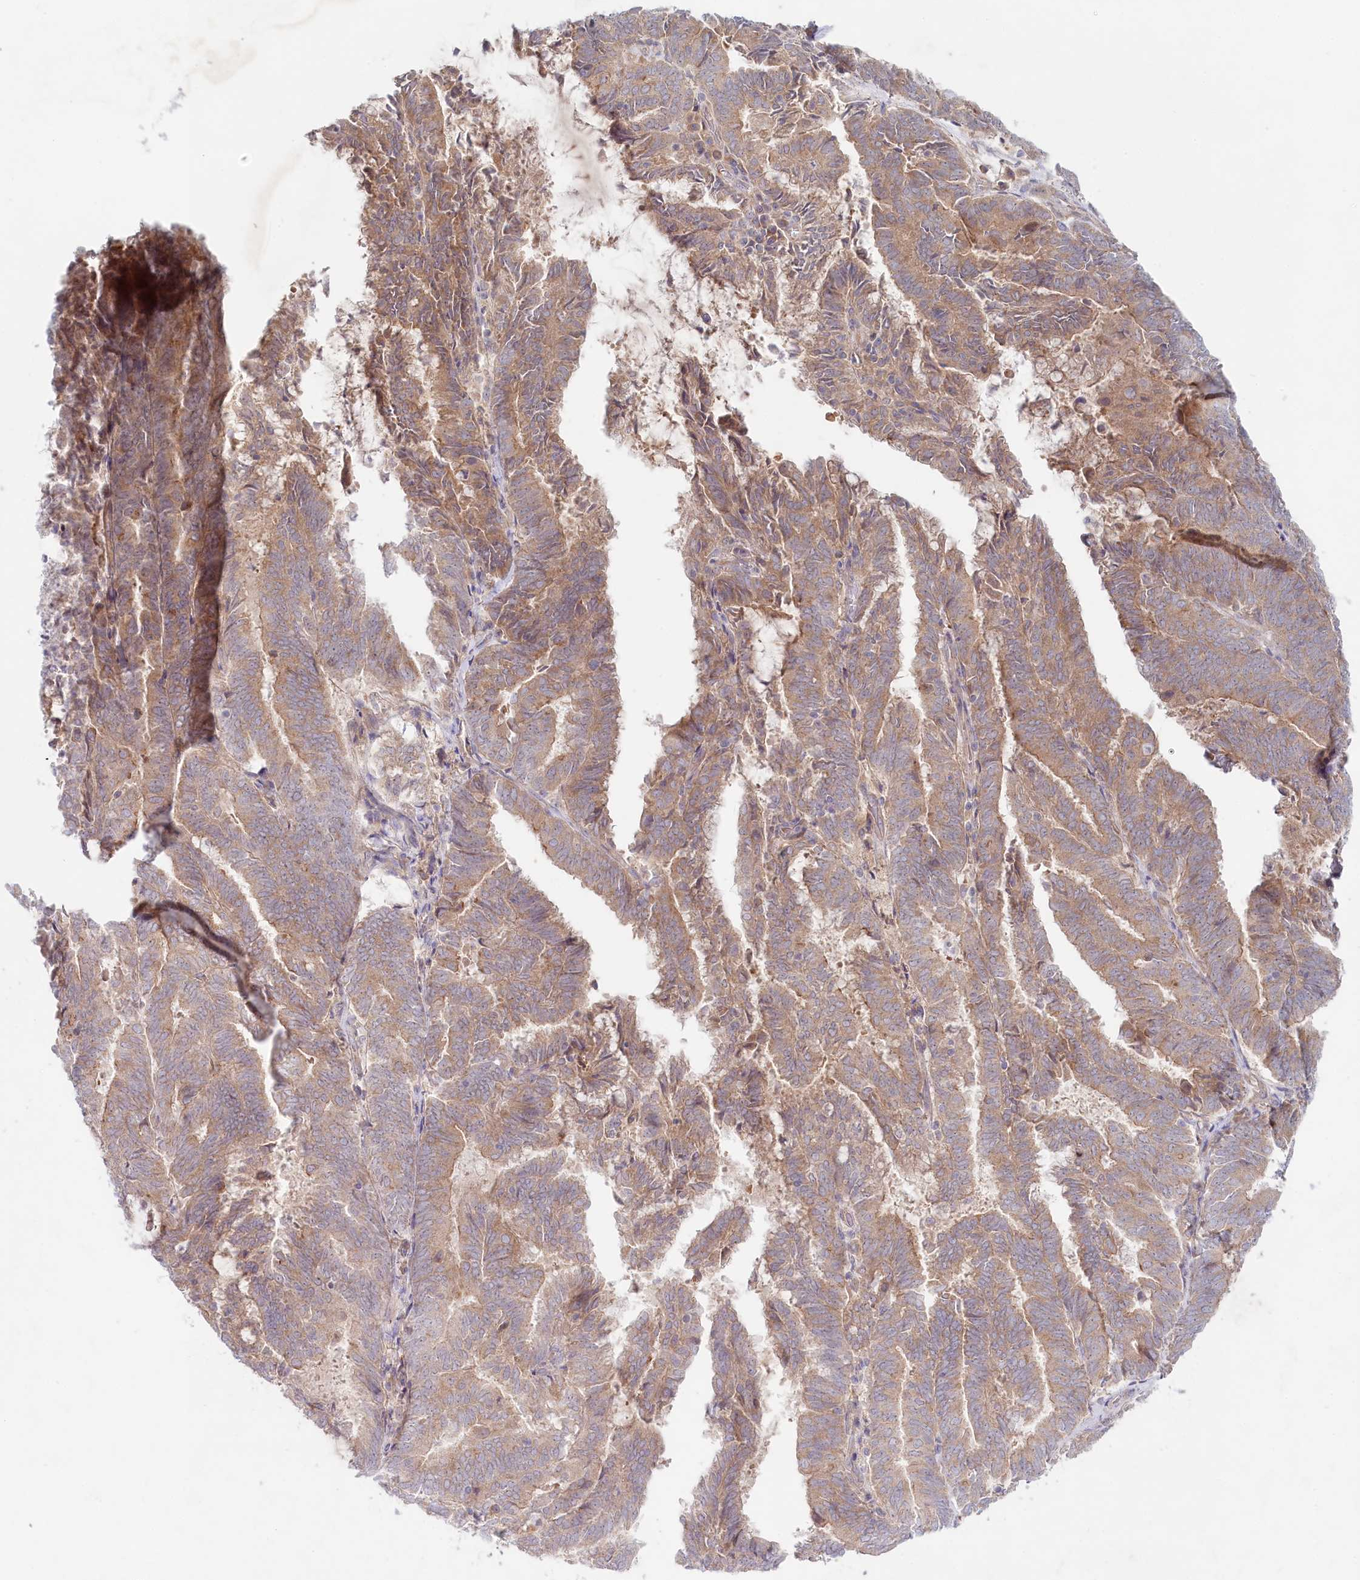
{"staining": {"intensity": "moderate", "quantity": ">75%", "location": "cytoplasmic/membranous"}, "tissue": "endometrial cancer", "cell_type": "Tumor cells", "image_type": "cancer", "snomed": [{"axis": "morphology", "description": "Adenocarcinoma, NOS"}, {"axis": "topography", "description": "Endometrium"}], "caption": "Moderate cytoplasmic/membranous expression for a protein is appreciated in about >75% of tumor cells of endometrial cancer (adenocarcinoma) using IHC.", "gene": "TNIP1", "patient": {"sex": "female", "age": 80}}